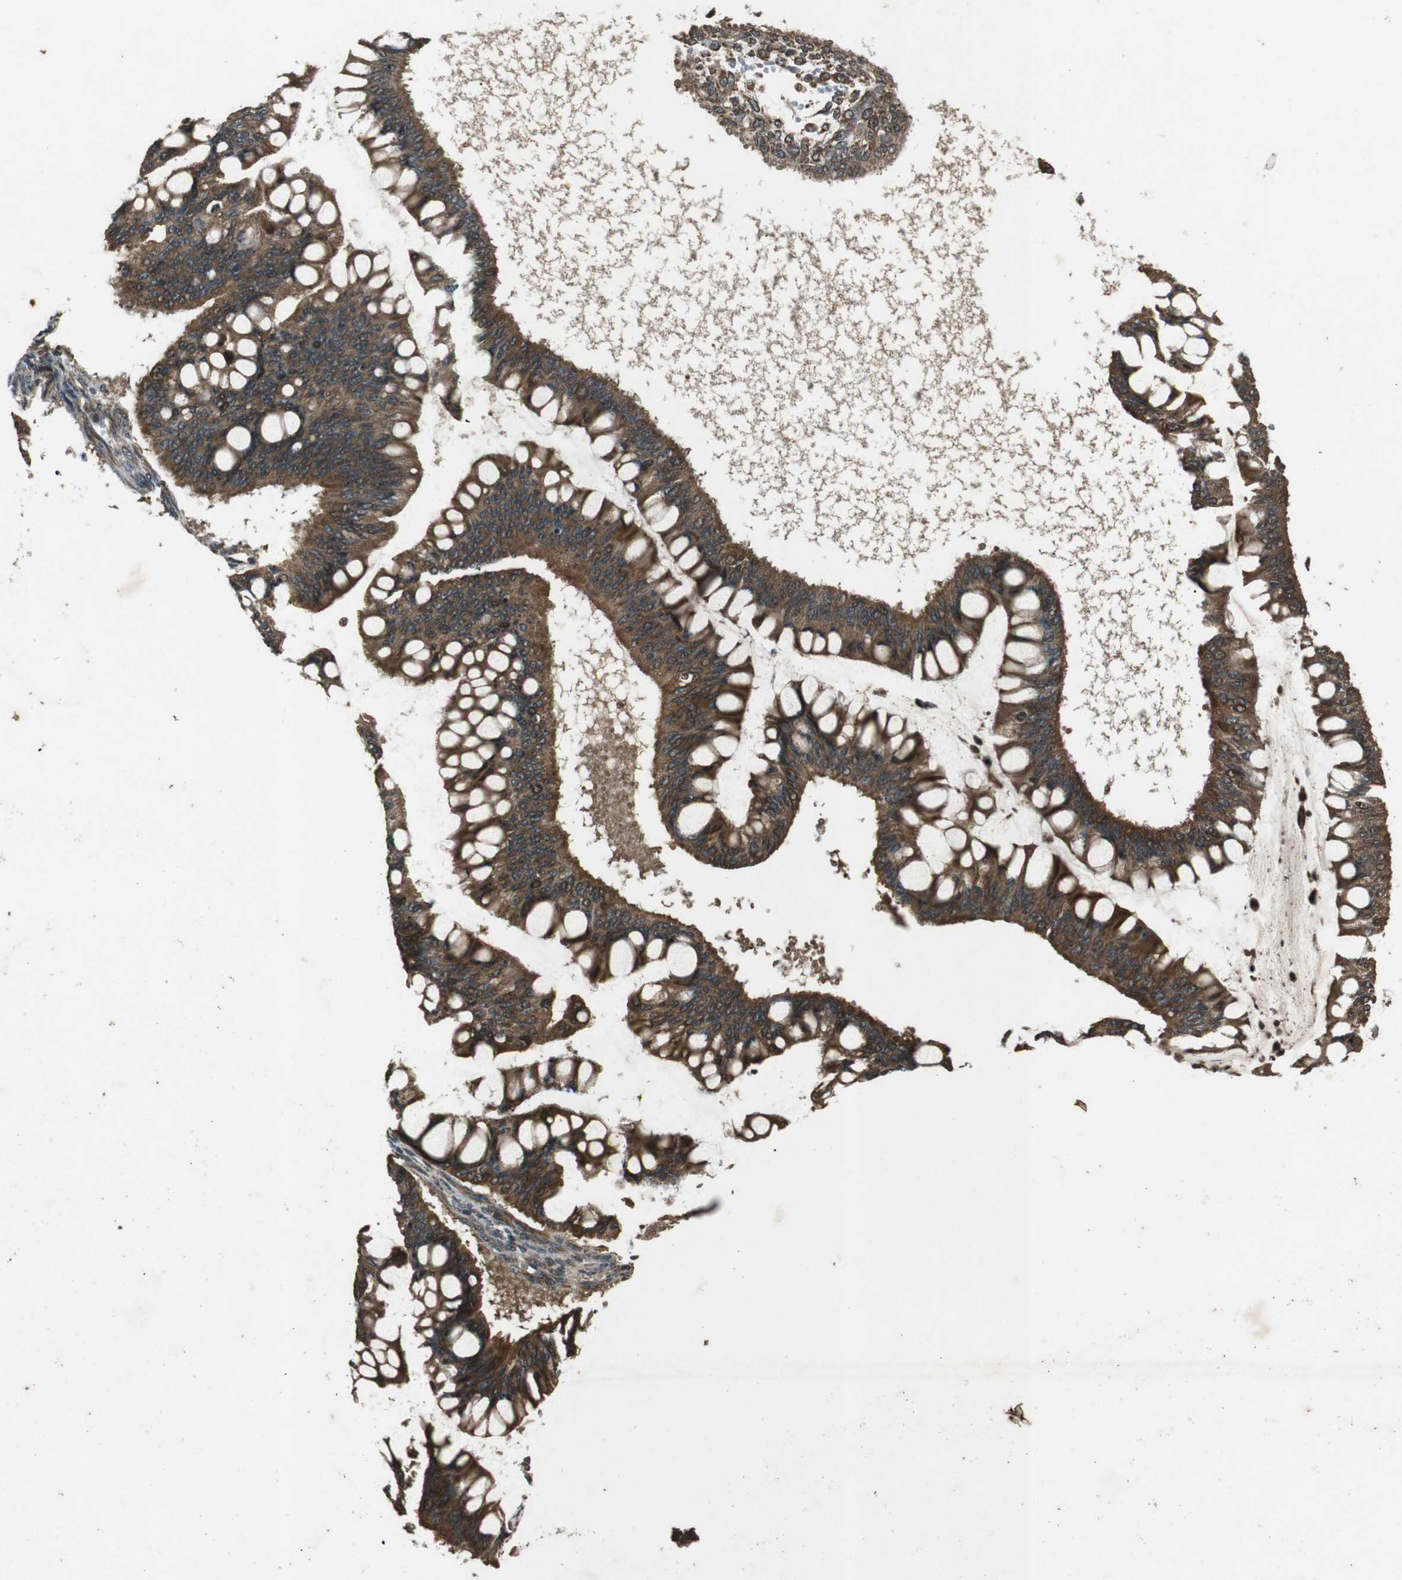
{"staining": {"intensity": "strong", "quantity": ">75%", "location": "cytoplasmic/membranous"}, "tissue": "ovarian cancer", "cell_type": "Tumor cells", "image_type": "cancer", "snomed": [{"axis": "morphology", "description": "Cystadenocarcinoma, mucinous, NOS"}, {"axis": "topography", "description": "Ovary"}], "caption": "Ovarian cancer (mucinous cystadenocarcinoma) tissue displays strong cytoplasmic/membranous expression in approximately >75% of tumor cells, visualized by immunohistochemistry.", "gene": "PLK2", "patient": {"sex": "female", "age": 73}}